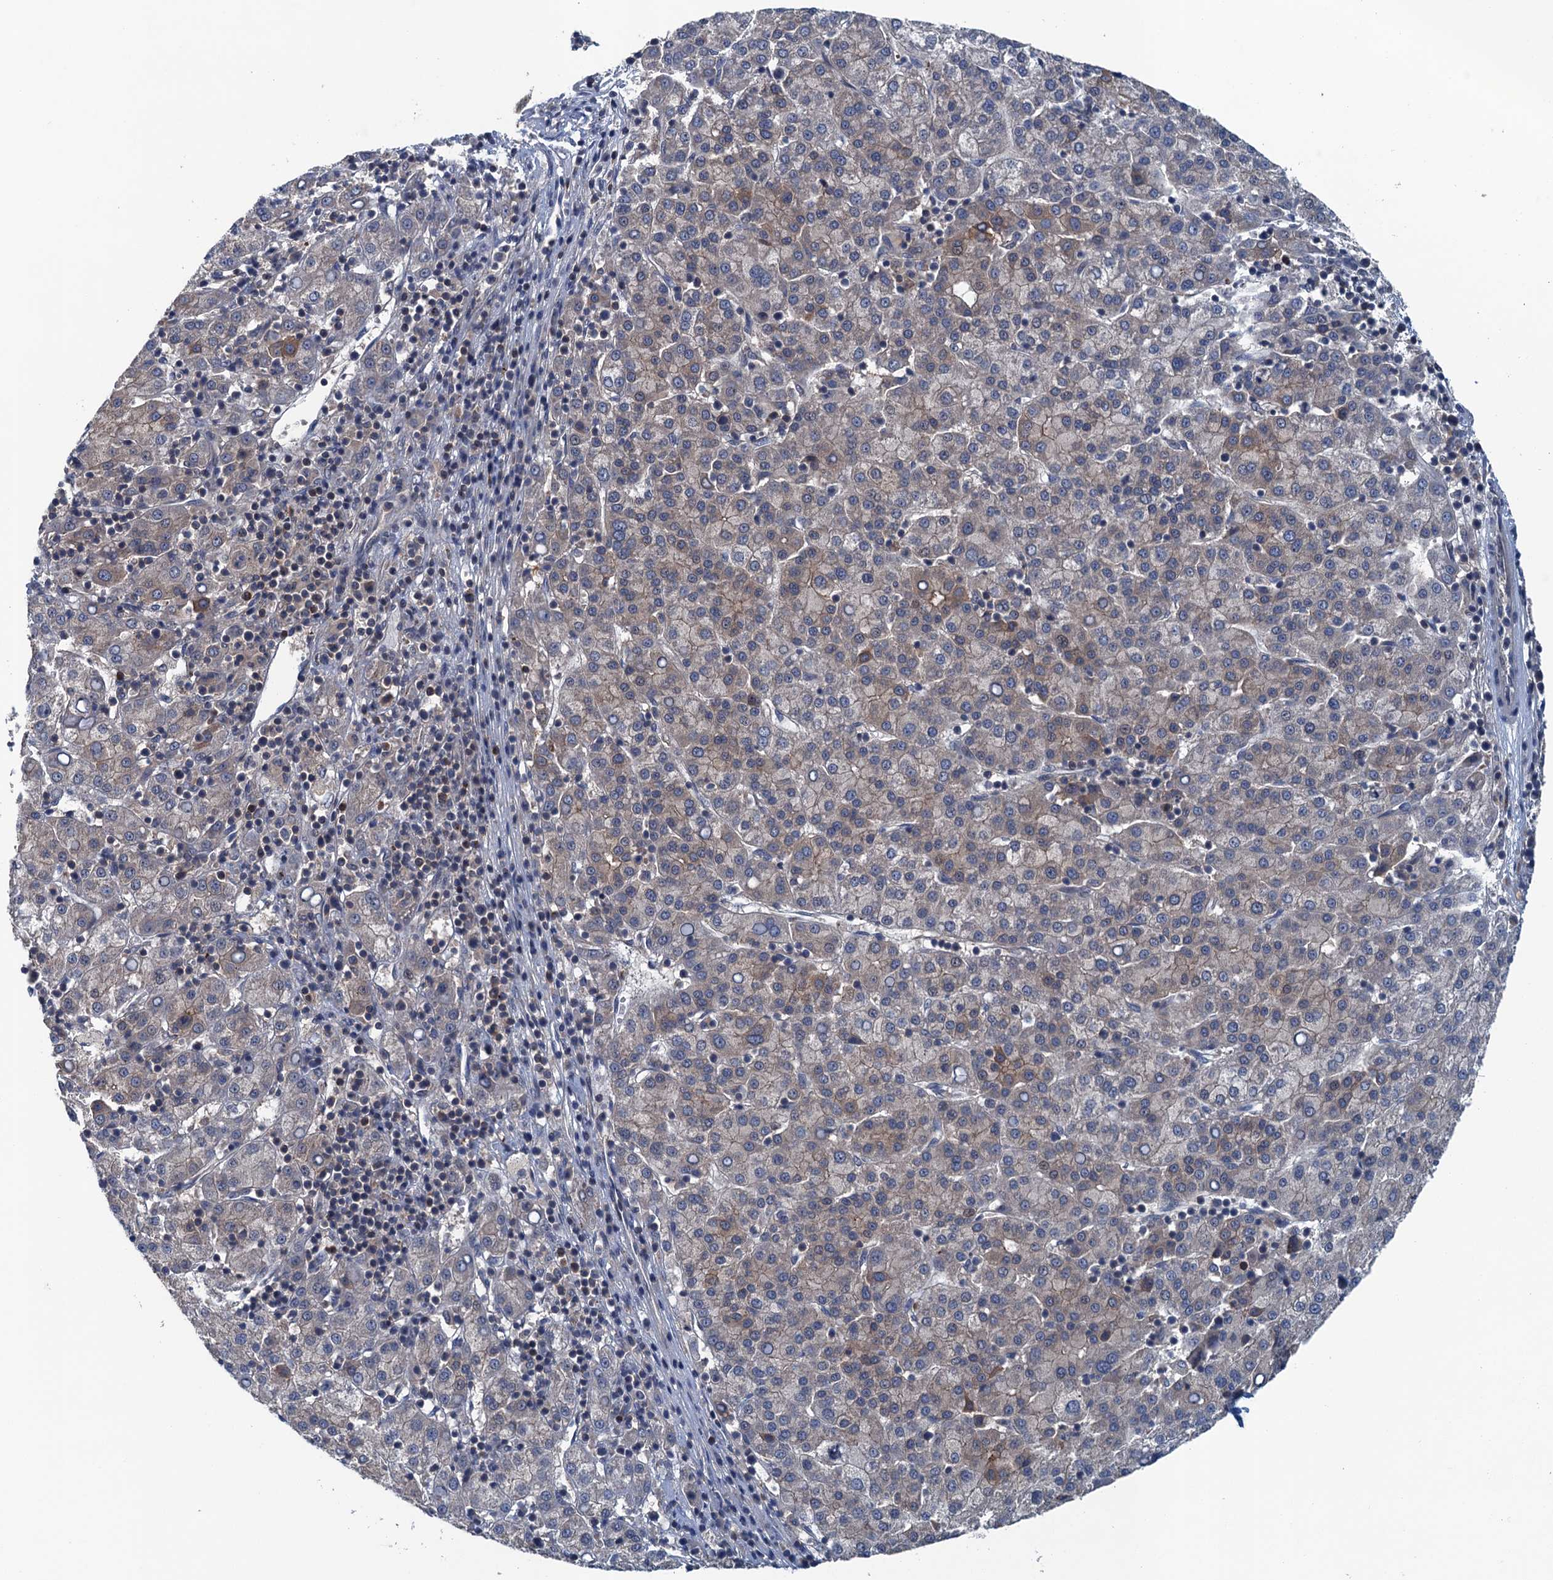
{"staining": {"intensity": "weak", "quantity": "25%-75%", "location": "cytoplasmic/membranous"}, "tissue": "liver cancer", "cell_type": "Tumor cells", "image_type": "cancer", "snomed": [{"axis": "morphology", "description": "Carcinoma, Hepatocellular, NOS"}, {"axis": "topography", "description": "Liver"}], "caption": "Immunohistochemistry staining of liver hepatocellular carcinoma, which shows low levels of weak cytoplasmic/membranous staining in approximately 25%-75% of tumor cells indicating weak cytoplasmic/membranous protein expression. The staining was performed using DAB (brown) for protein detection and nuclei were counterstained in hematoxylin (blue).", "gene": "RNF165", "patient": {"sex": "female", "age": 58}}